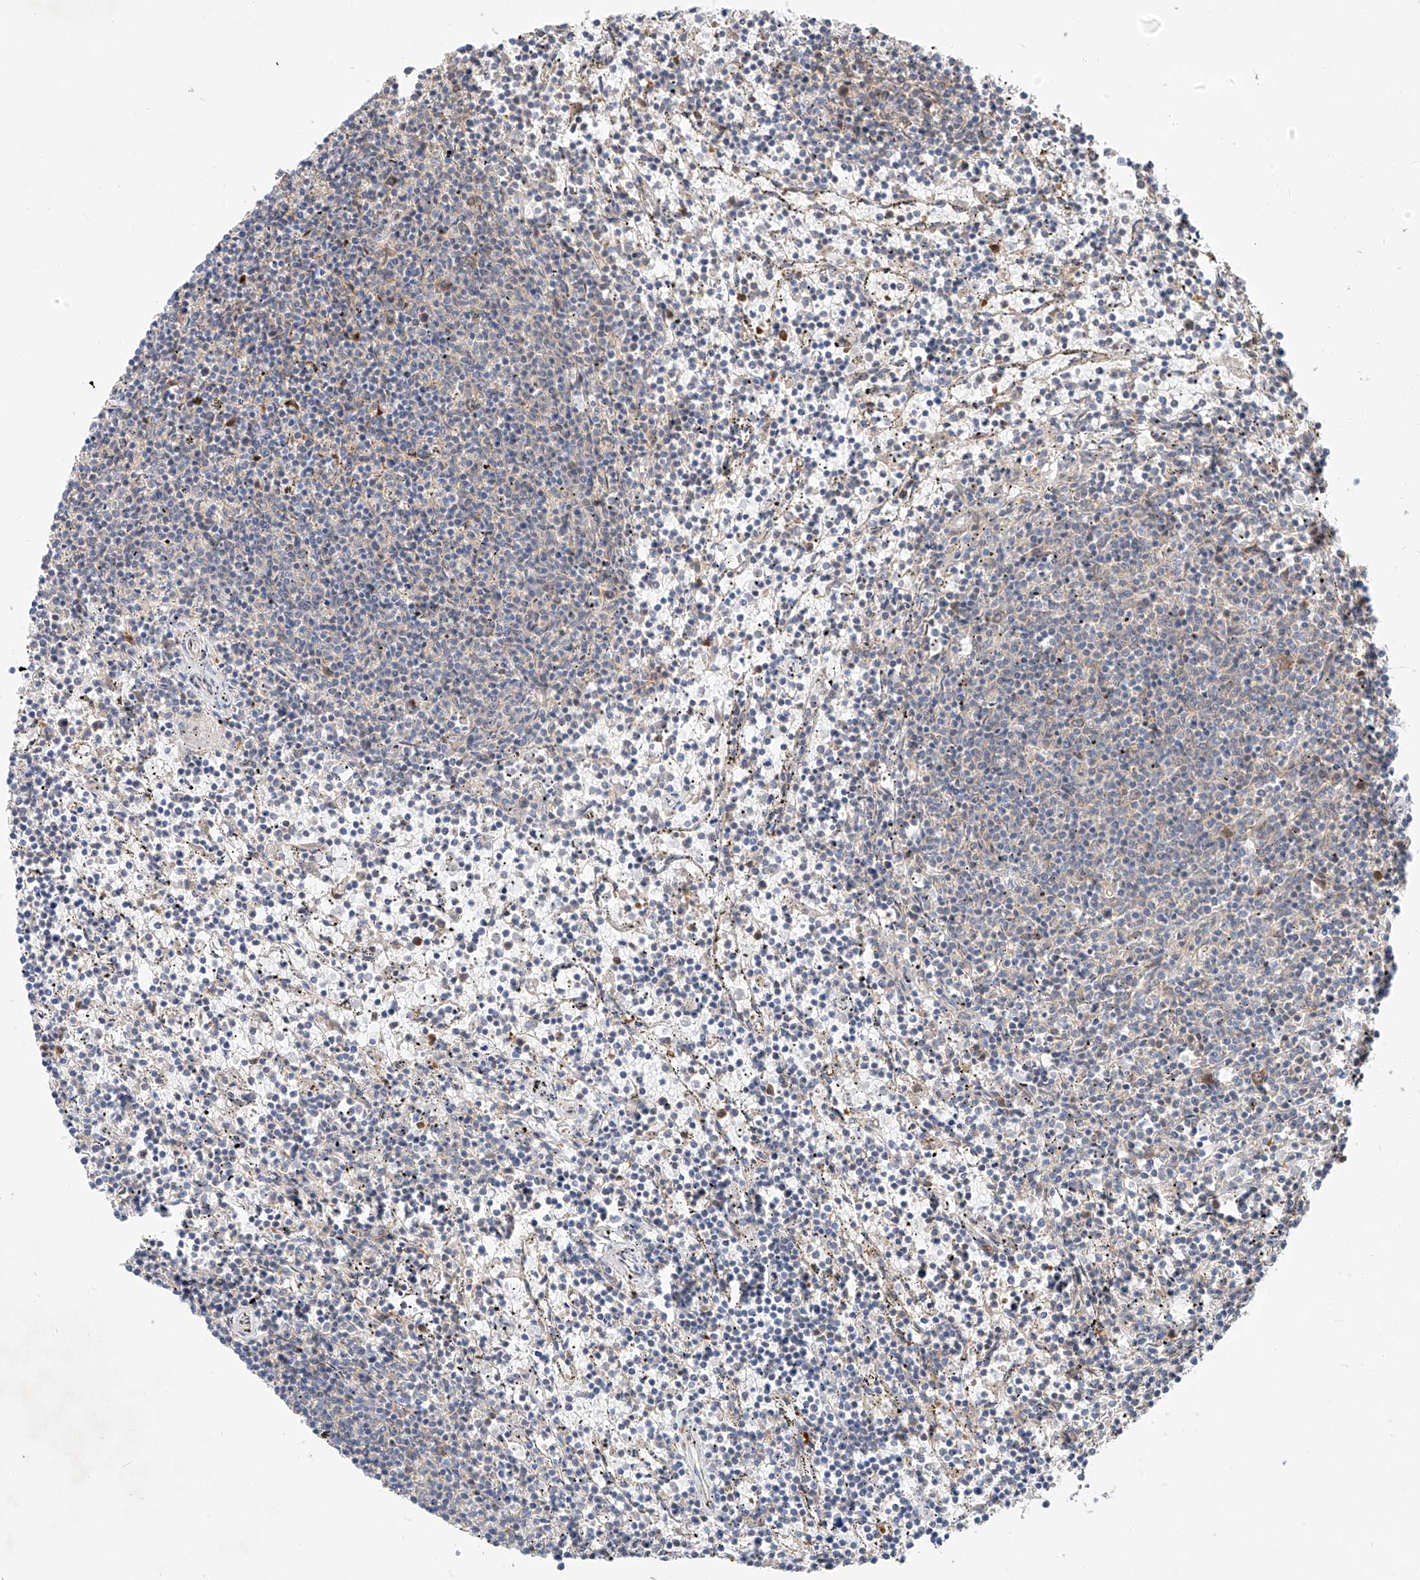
{"staining": {"intensity": "negative", "quantity": "none", "location": "none"}, "tissue": "lymphoma", "cell_type": "Tumor cells", "image_type": "cancer", "snomed": [{"axis": "morphology", "description": "Malignant lymphoma, non-Hodgkin's type, Low grade"}, {"axis": "topography", "description": "Spleen"}], "caption": "Immunohistochemistry (IHC) micrograph of low-grade malignant lymphoma, non-Hodgkin's type stained for a protein (brown), which displays no staining in tumor cells.", "gene": "RUSC1", "patient": {"sex": "female", "age": 50}}